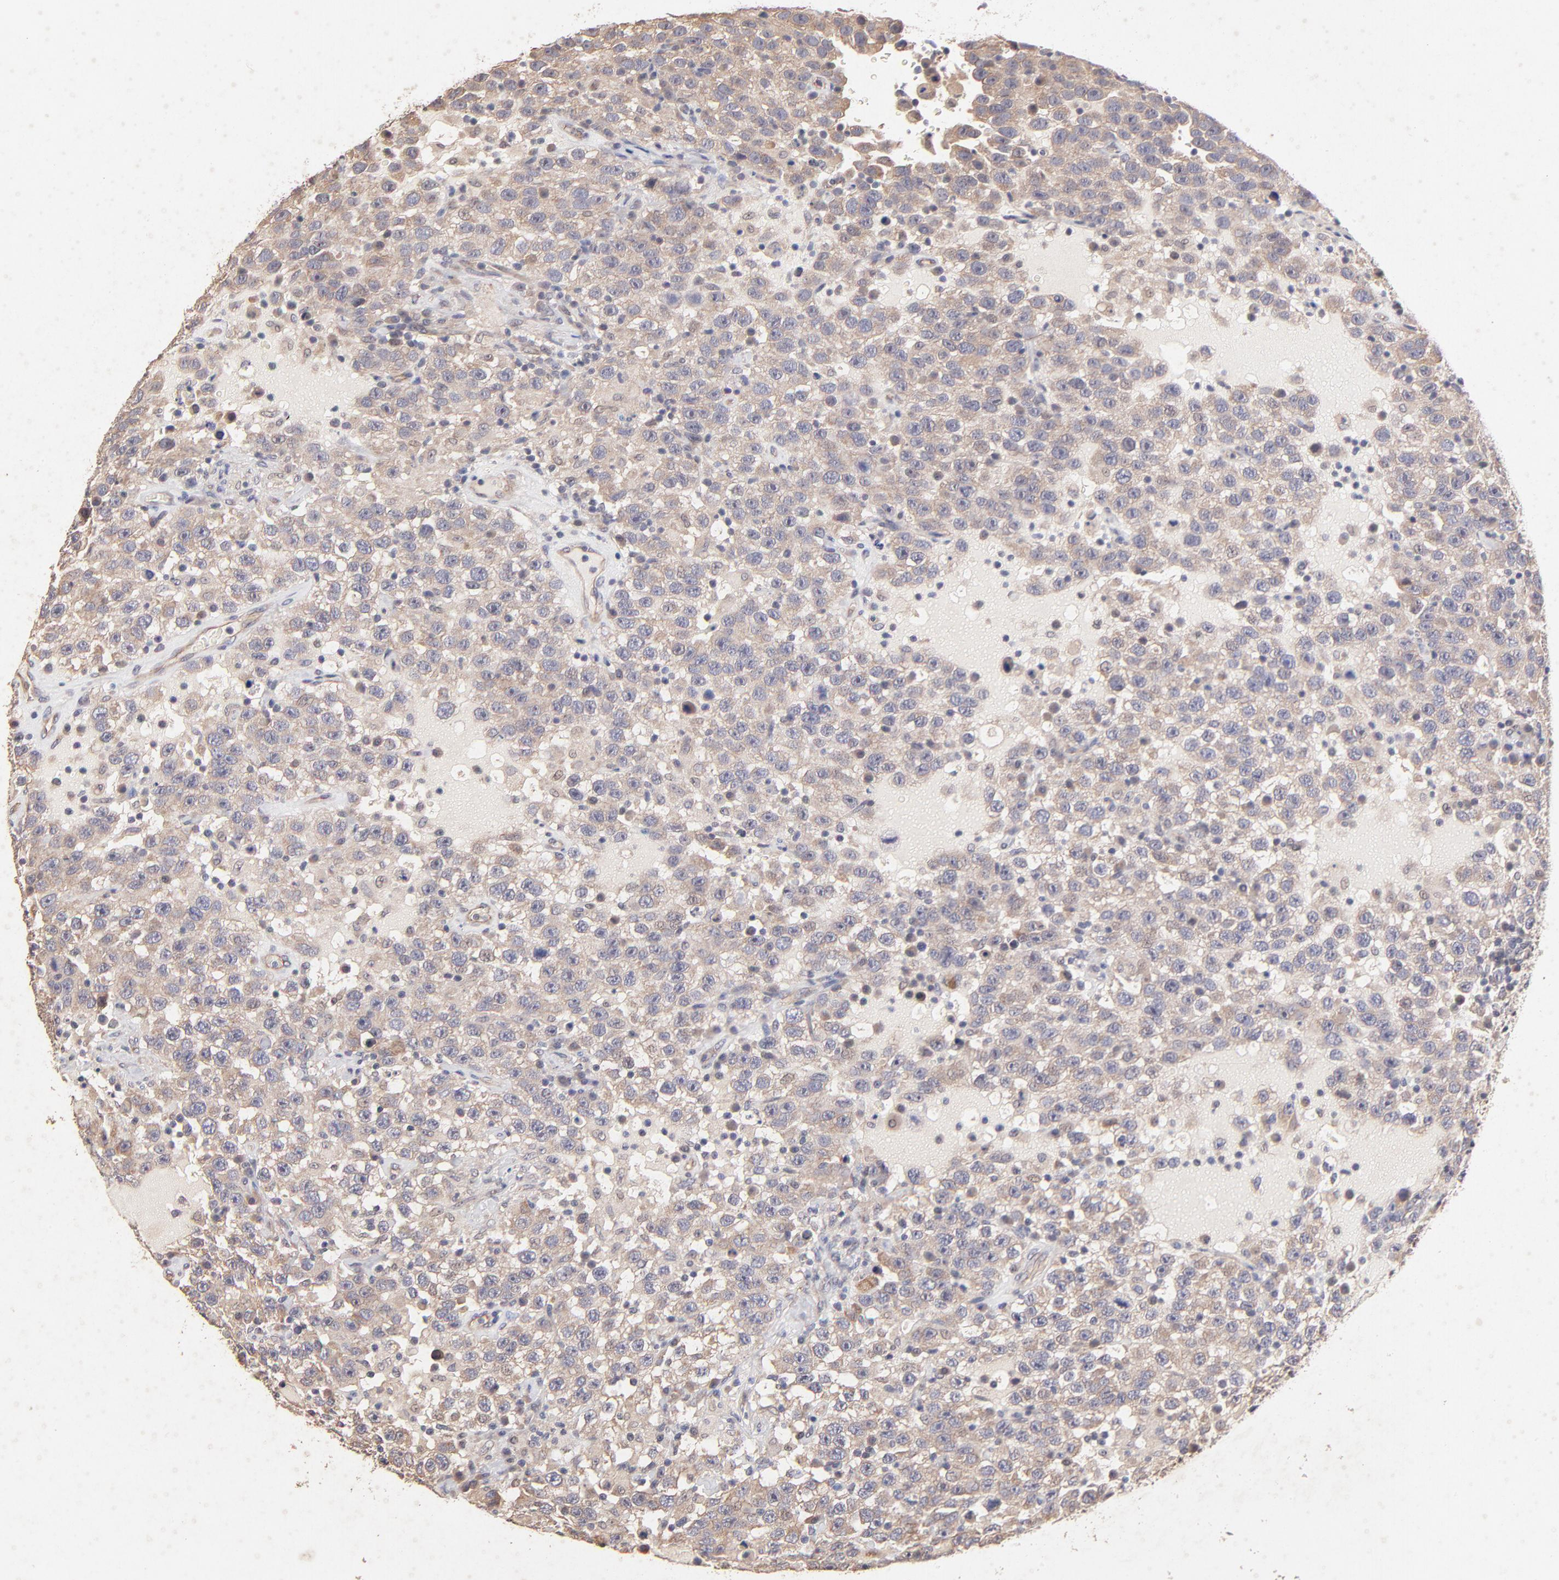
{"staining": {"intensity": "weak", "quantity": ">75%", "location": "cytoplasmic/membranous"}, "tissue": "testis cancer", "cell_type": "Tumor cells", "image_type": "cancer", "snomed": [{"axis": "morphology", "description": "Seminoma, NOS"}, {"axis": "topography", "description": "Testis"}], "caption": "A photomicrograph of testis cancer stained for a protein displays weak cytoplasmic/membranous brown staining in tumor cells. (IHC, brightfield microscopy, high magnification).", "gene": "STAP2", "patient": {"sex": "male", "age": 41}}